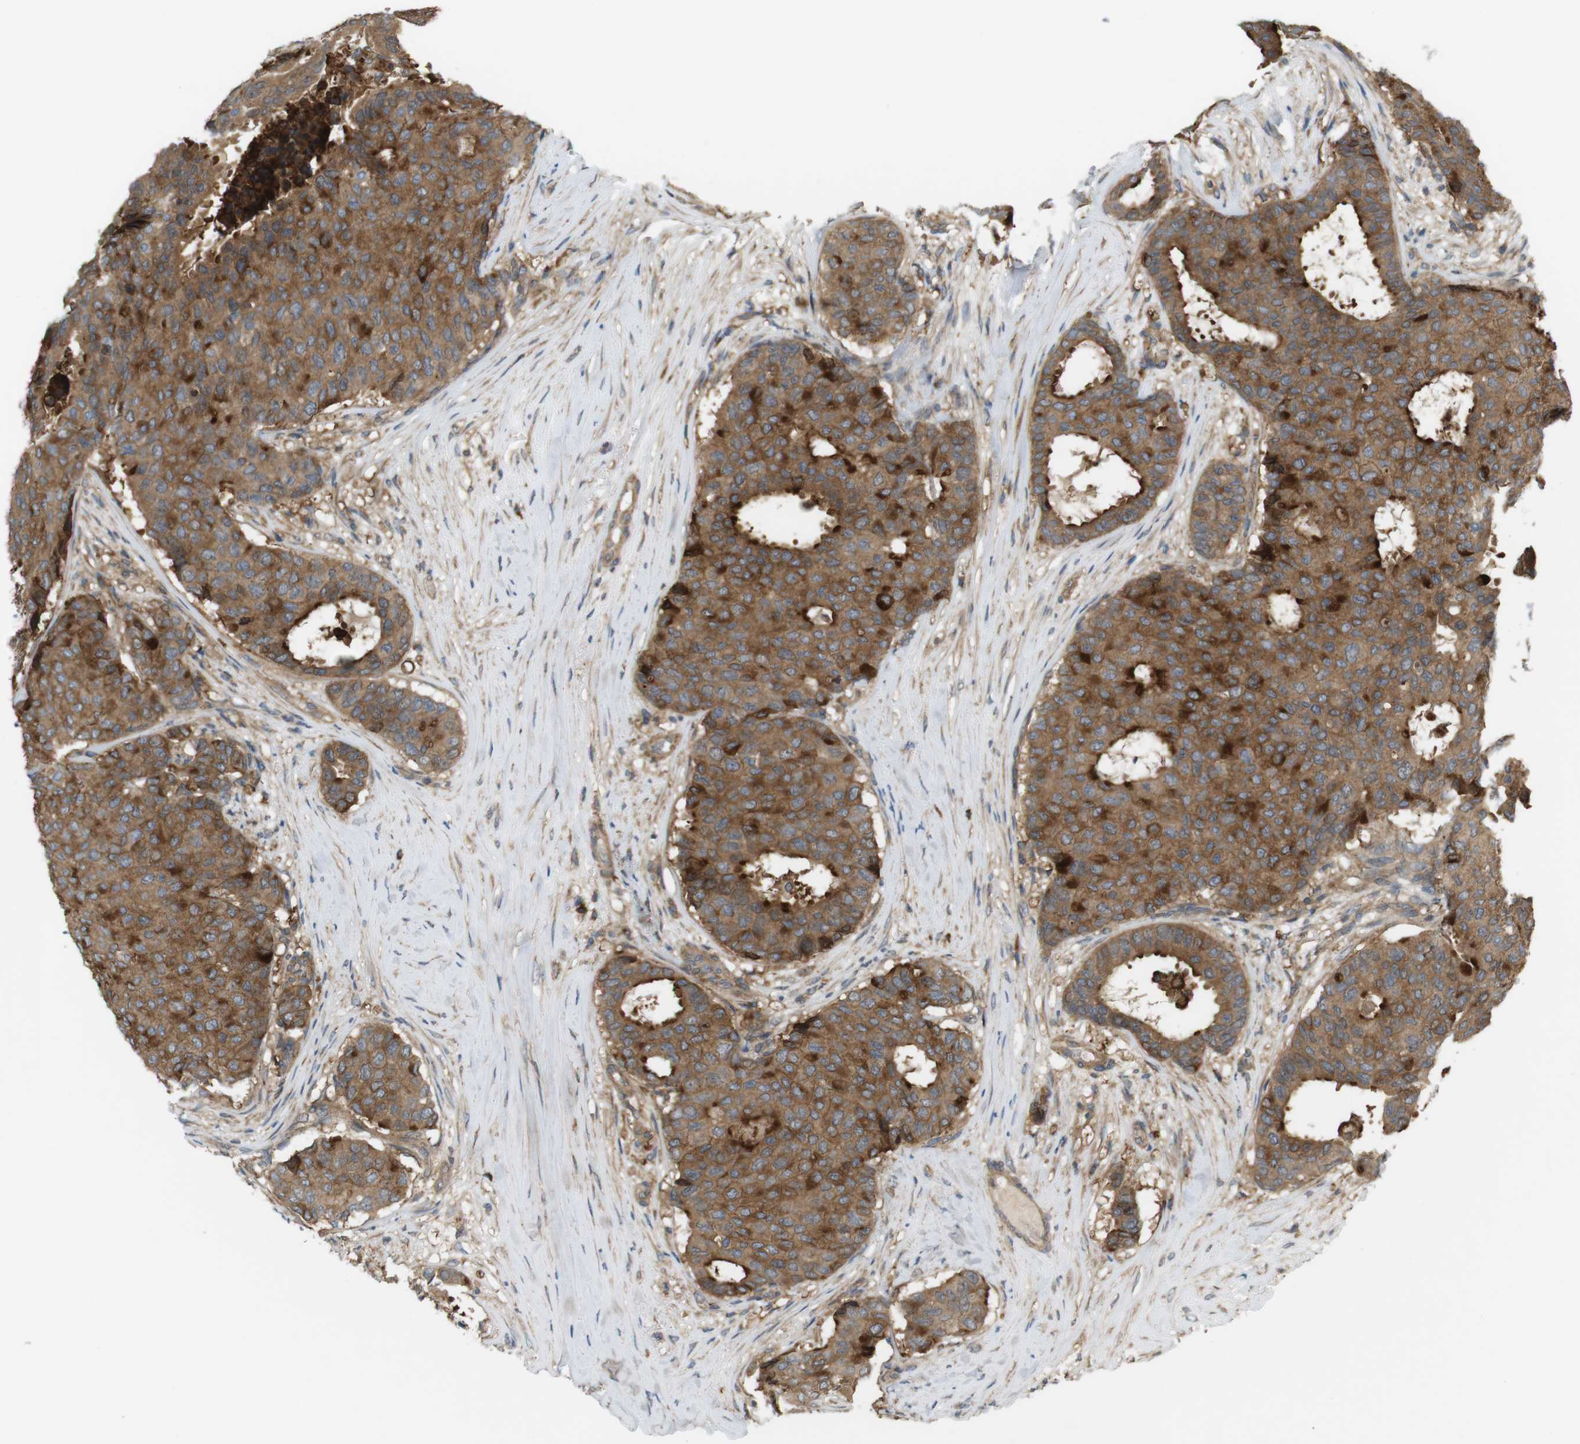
{"staining": {"intensity": "moderate", "quantity": ">75%", "location": "cytoplasmic/membranous"}, "tissue": "breast cancer", "cell_type": "Tumor cells", "image_type": "cancer", "snomed": [{"axis": "morphology", "description": "Duct carcinoma"}, {"axis": "topography", "description": "Breast"}], "caption": "Protein expression analysis of human breast cancer reveals moderate cytoplasmic/membranous expression in about >75% of tumor cells. (DAB (3,3'-diaminobenzidine) IHC, brown staining for protein, blue staining for nuclei).", "gene": "DDAH2", "patient": {"sex": "female", "age": 75}}